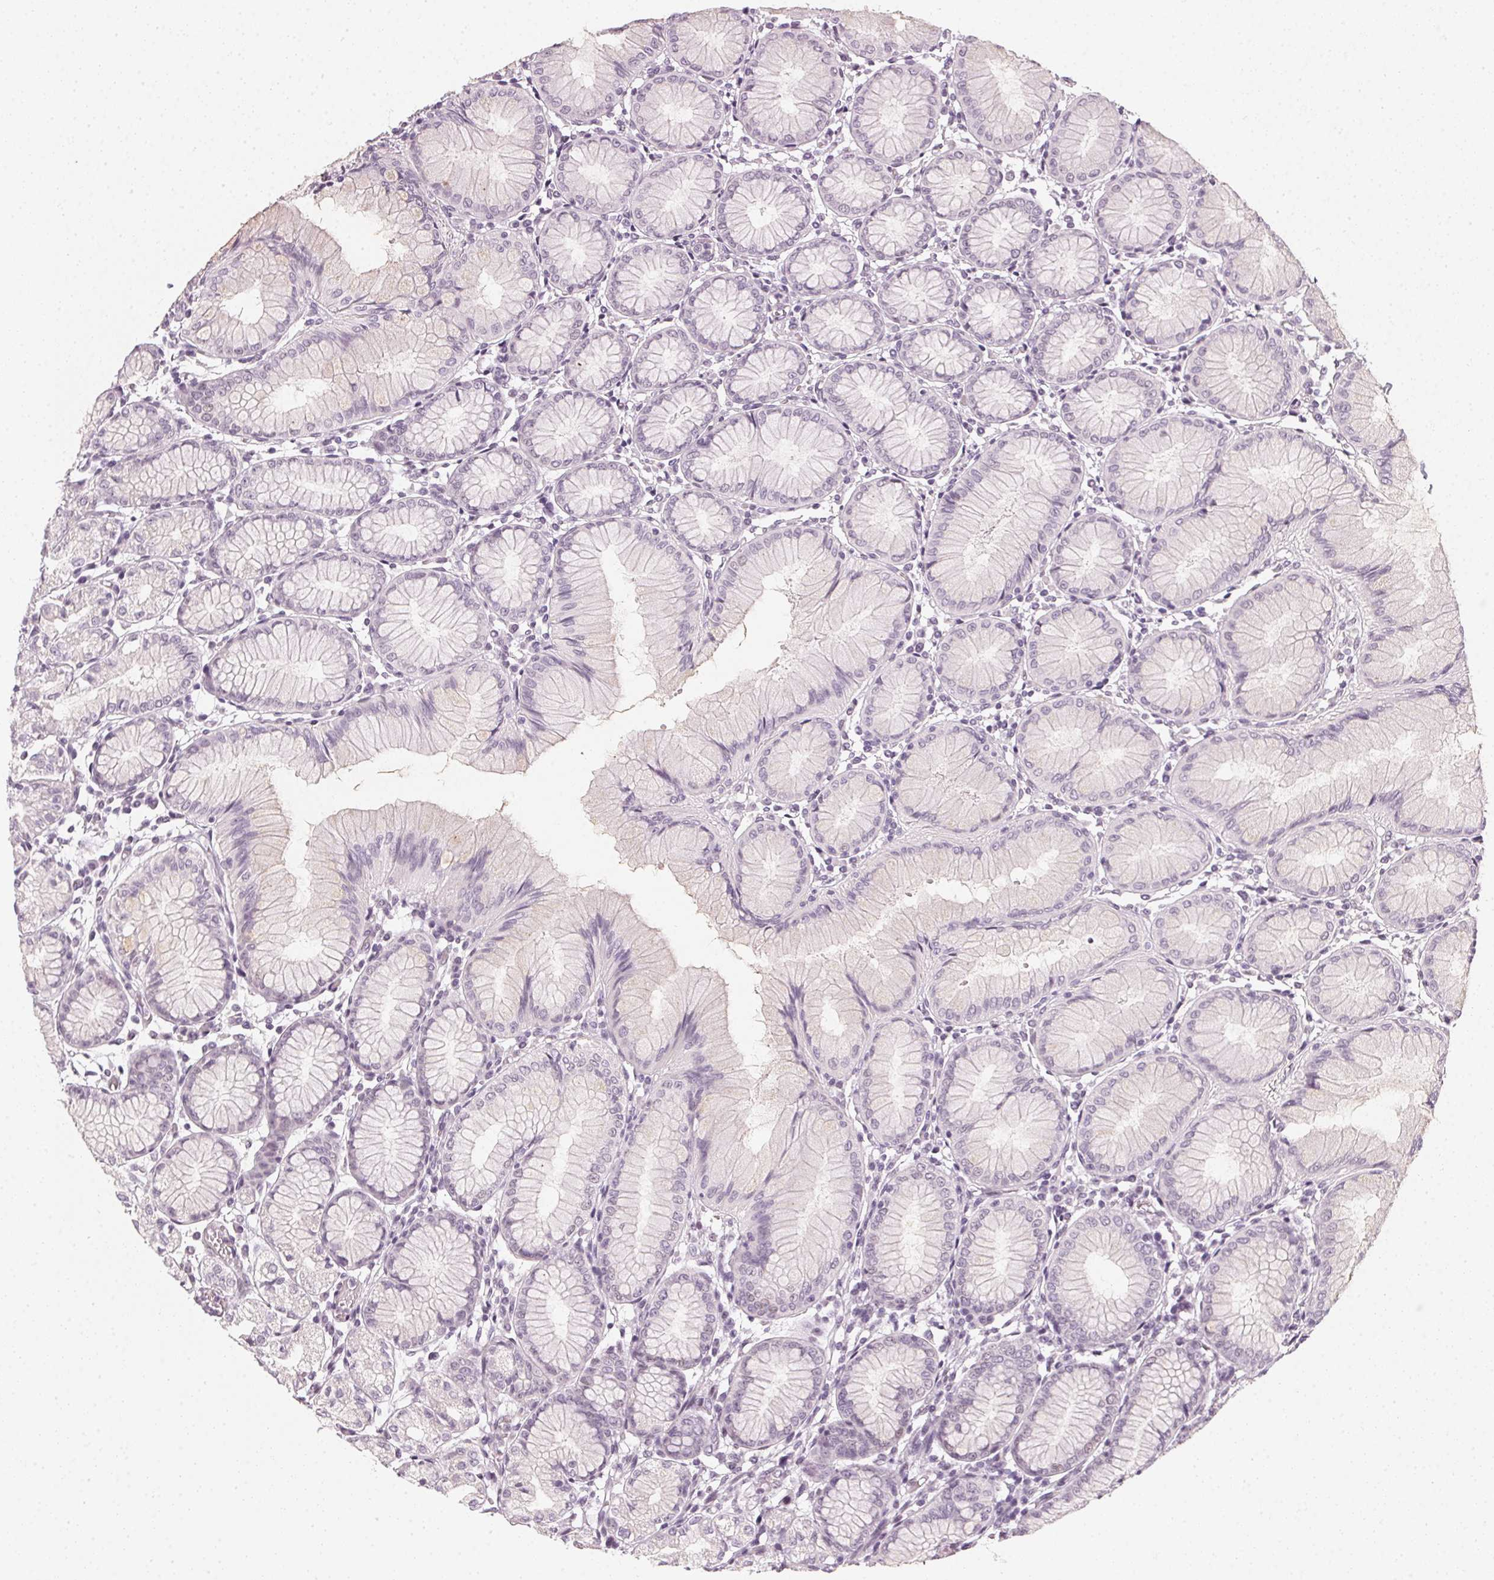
{"staining": {"intensity": "weak", "quantity": "<25%", "location": "nuclear"}, "tissue": "stomach", "cell_type": "Glandular cells", "image_type": "normal", "snomed": [{"axis": "morphology", "description": "Normal tissue, NOS"}, {"axis": "topography", "description": "Stomach"}], "caption": "The immunohistochemistry micrograph has no significant positivity in glandular cells of stomach.", "gene": "DNAJC6", "patient": {"sex": "female", "age": 57}}